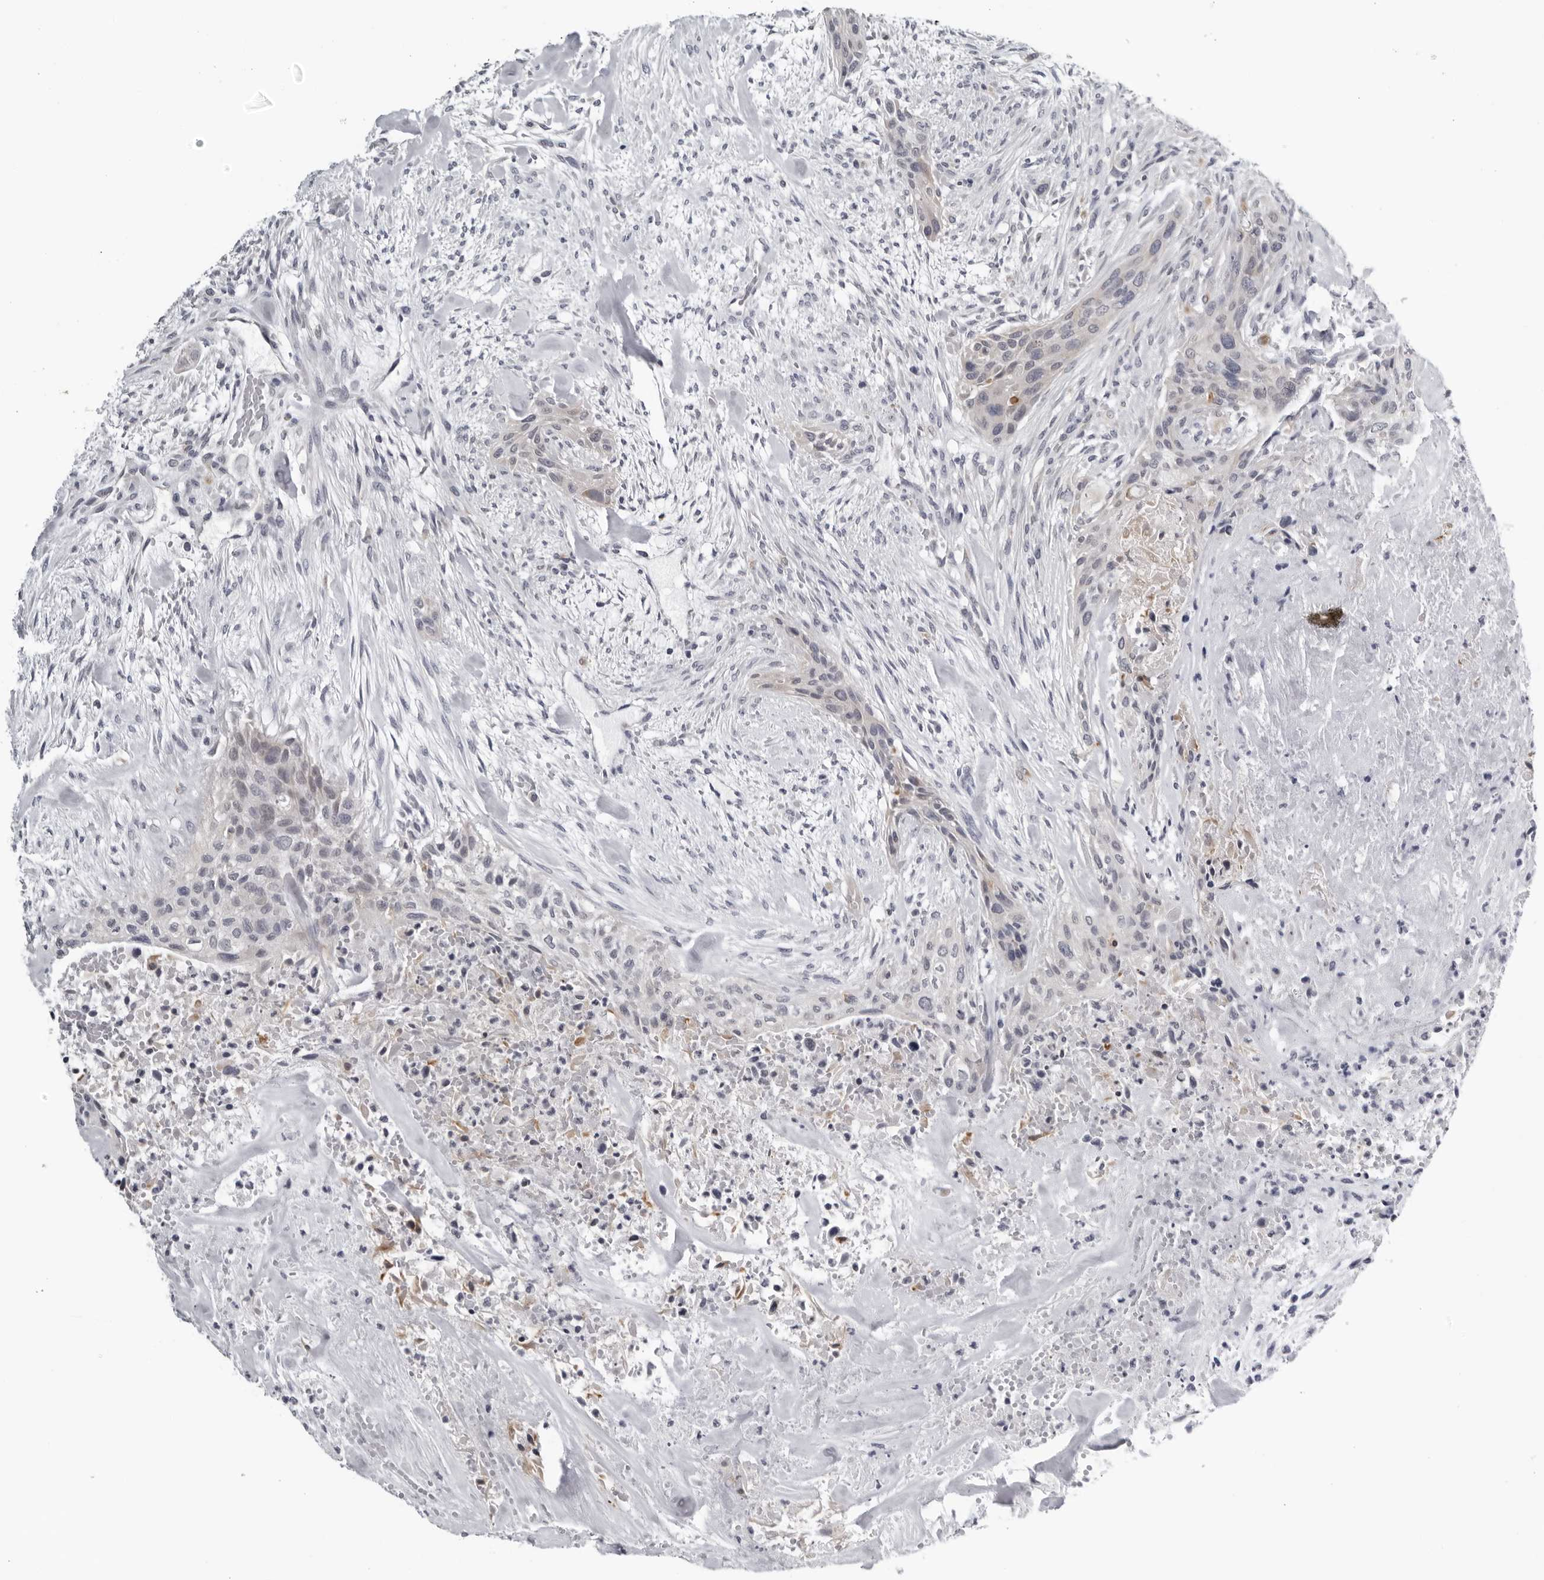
{"staining": {"intensity": "negative", "quantity": "none", "location": "none"}, "tissue": "urothelial cancer", "cell_type": "Tumor cells", "image_type": "cancer", "snomed": [{"axis": "morphology", "description": "Urothelial carcinoma, High grade"}, {"axis": "topography", "description": "Urinary bladder"}], "caption": "Immunohistochemical staining of urothelial carcinoma (high-grade) demonstrates no significant staining in tumor cells.", "gene": "CPT2", "patient": {"sex": "male", "age": 35}}